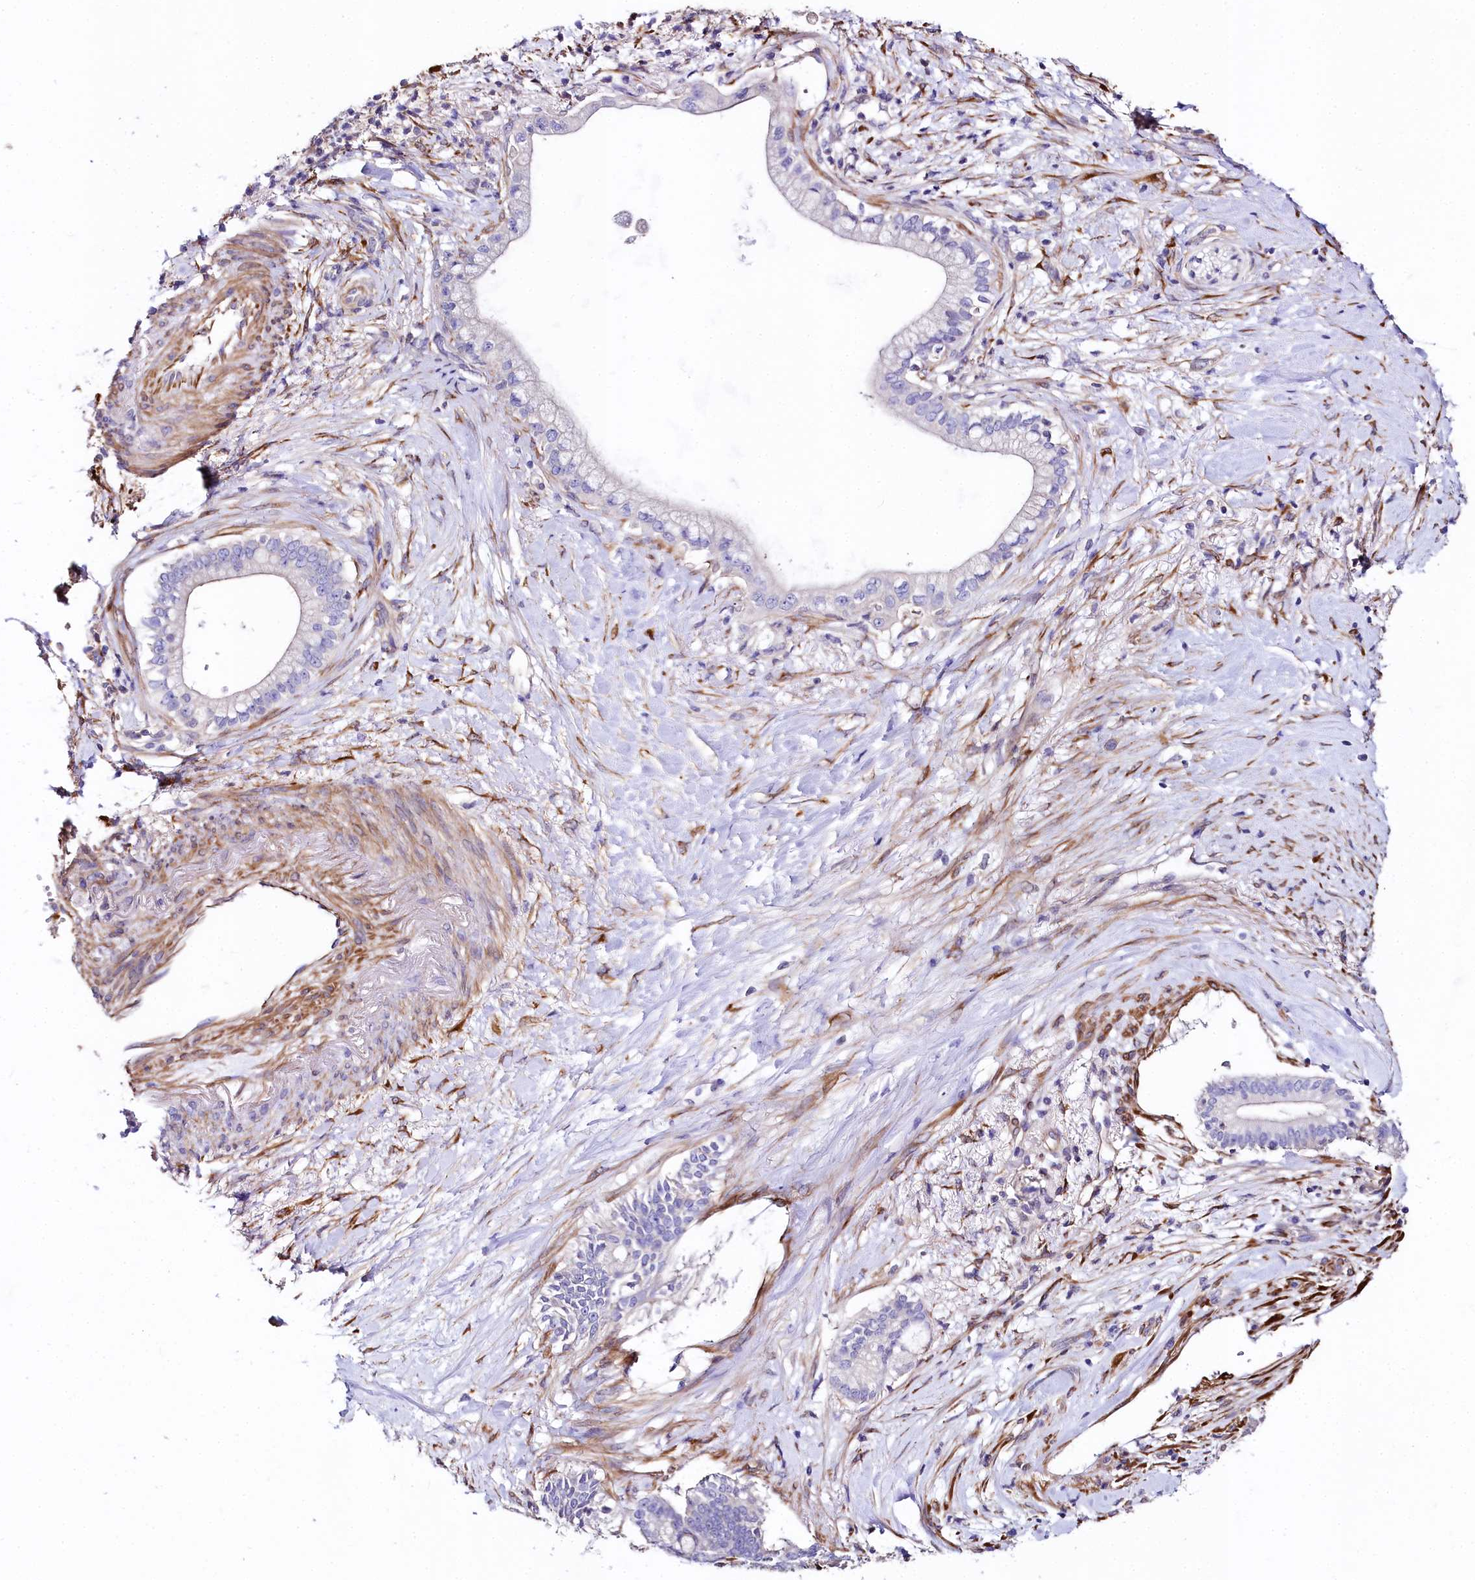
{"staining": {"intensity": "negative", "quantity": "none", "location": "none"}, "tissue": "pancreatic cancer", "cell_type": "Tumor cells", "image_type": "cancer", "snomed": [{"axis": "morphology", "description": "Adenocarcinoma, NOS"}, {"axis": "topography", "description": "Pancreas"}], "caption": "A high-resolution photomicrograph shows IHC staining of pancreatic cancer (adenocarcinoma), which reveals no significant positivity in tumor cells. The staining is performed using DAB brown chromogen with nuclei counter-stained in using hematoxylin.", "gene": "FCHSD2", "patient": {"sex": "male", "age": 68}}